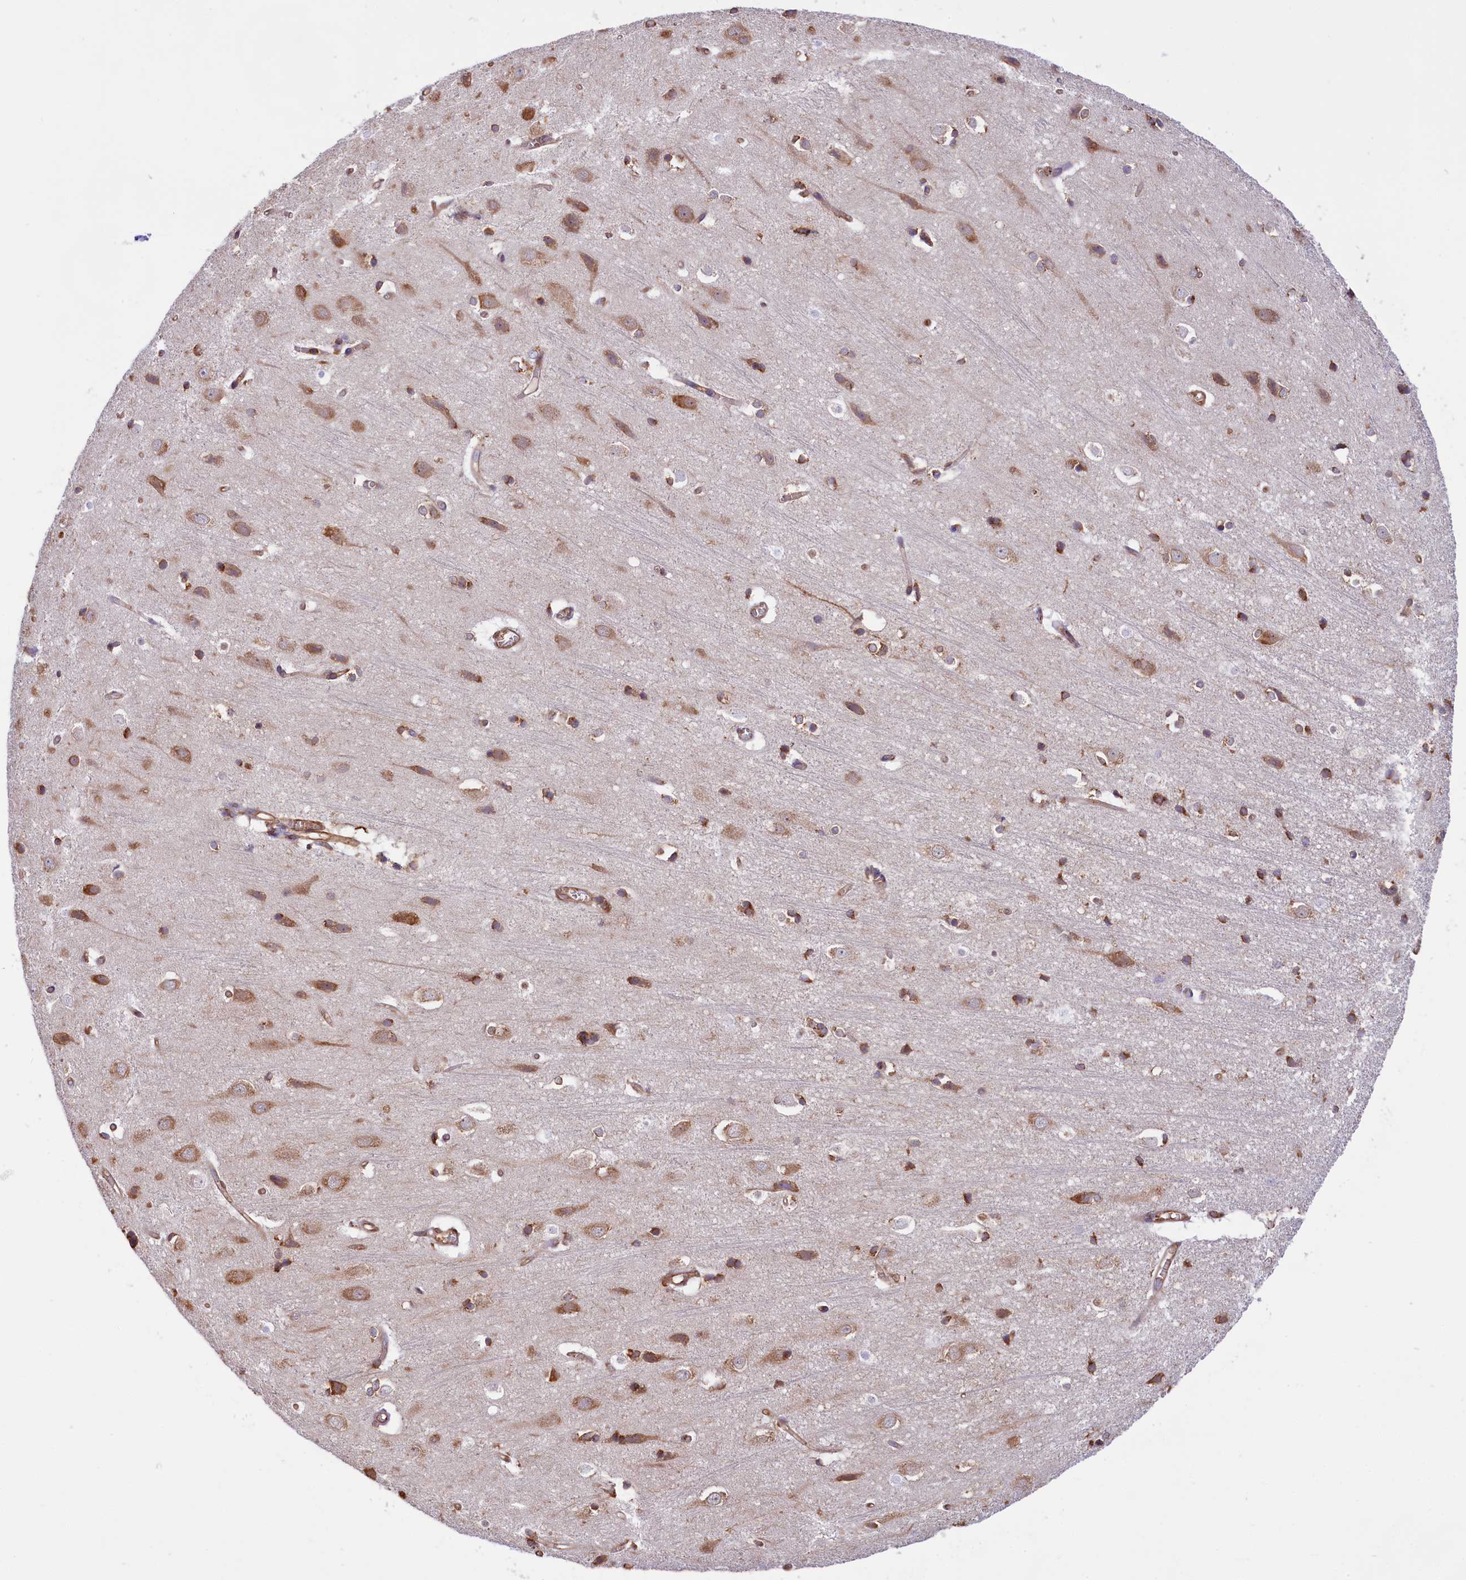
{"staining": {"intensity": "moderate", "quantity": ">75%", "location": "cytoplasmic/membranous"}, "tissue": "cerebral cortex", "cell_type": "Endothelial cells", "image_type": "normal", "snomed": [{"axis": "morphology", "description": "Normal tissue, NOS"}, {"axis": "topography", "description": "Cerebral cortex"}], "caption": "The photomicrograph shows staining of benign cerebral cortex, revealing moderate cytoplasmic/membranous protein expression (brown color) within endothelial cells. (Brightfield microscopy of DAB IHC at high magnification).", "gene": "GYS1", "patient": {"sex": "male", "age": 54}}